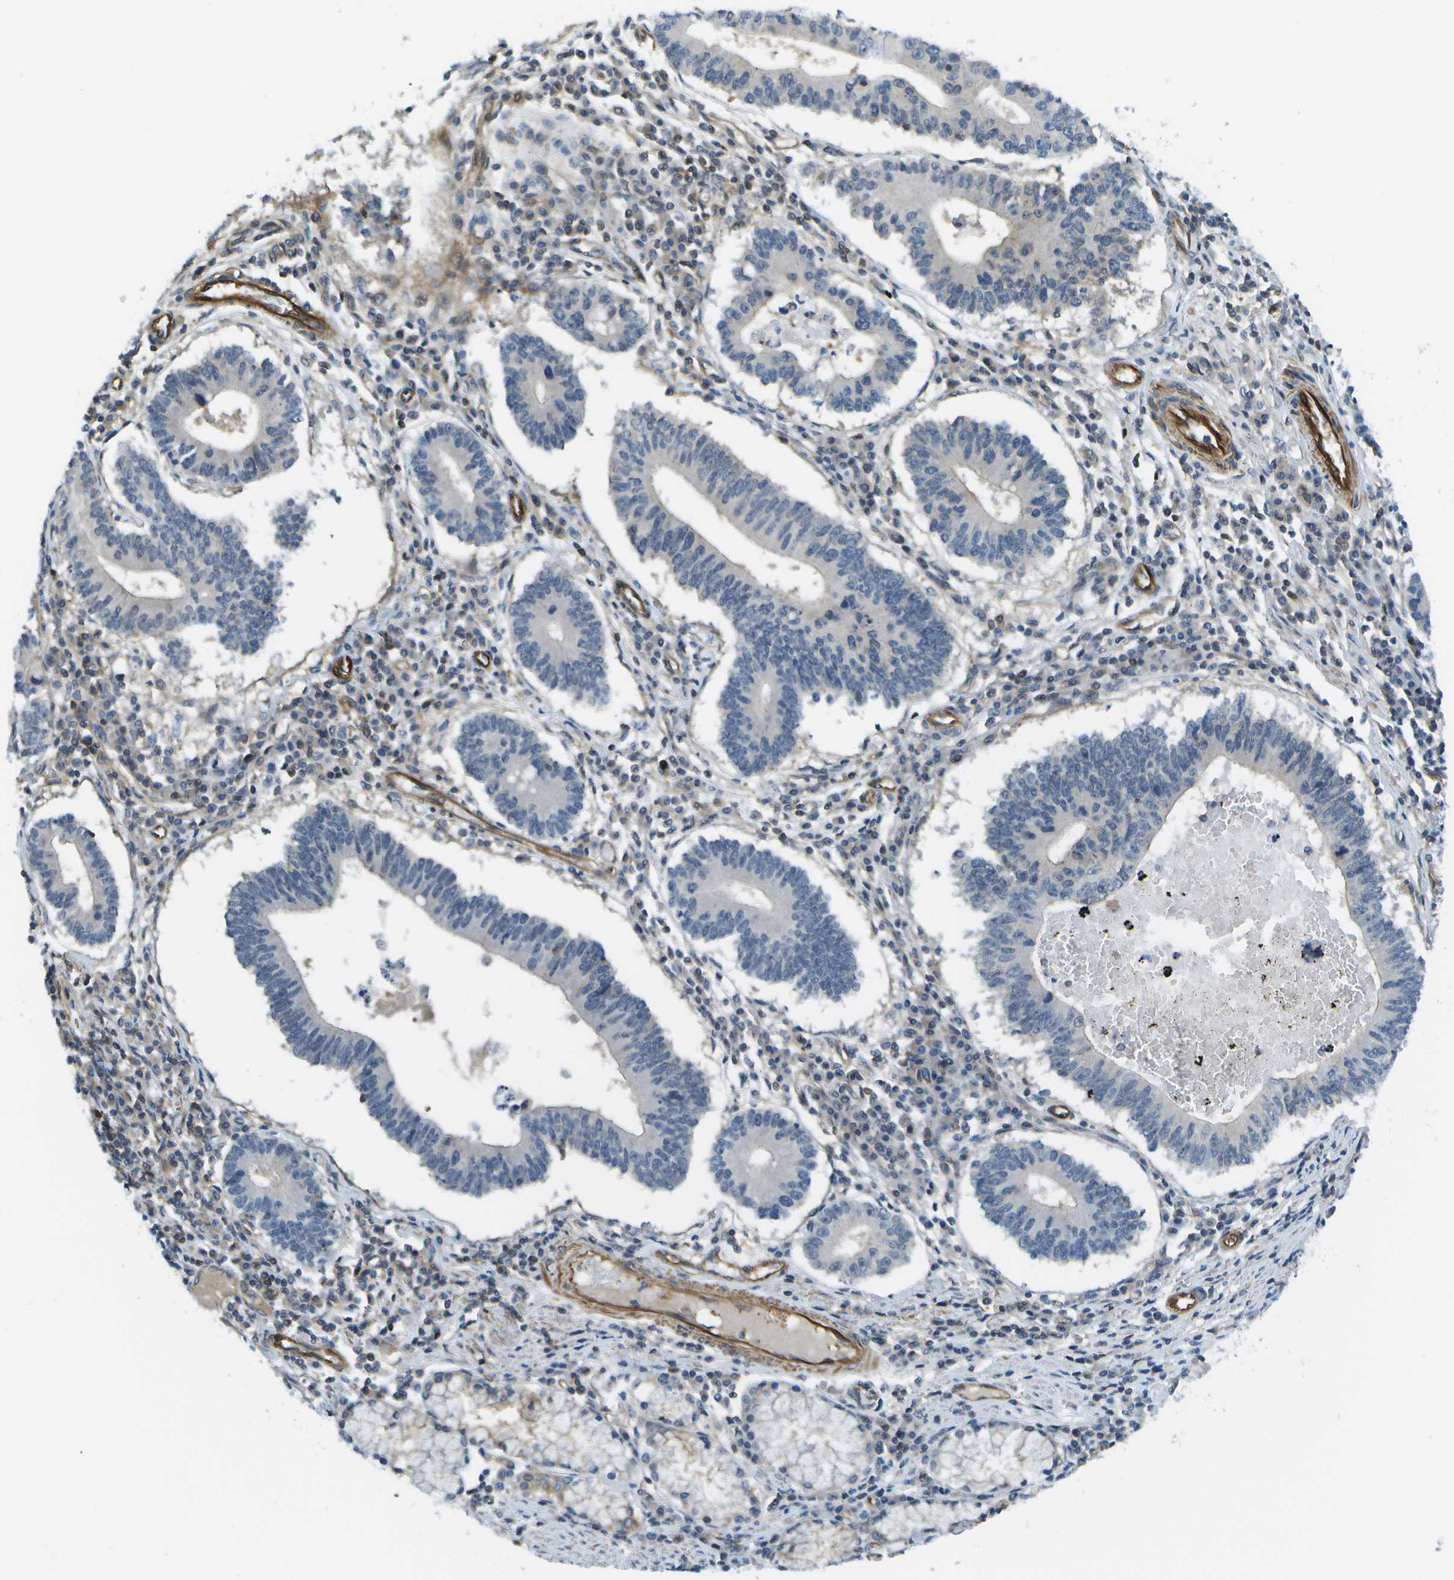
{"staining": {"intensity": "negative", "quantity": "none", "location": "none"}, "tissue": "stomach cancer", "cell_type": "Tumor cells", "image_type": "cancer", "snomed": [{"axis": "morphology", "description": "Adenocarcinoma, NOS"}, {"axis": "topography", "description": "Stomach"}], "caption": "Tumor cells are negative for protein expression in human stomach cancer (adenocarcinoma).", "gene": "KIAA0040", "patient": {"sex": "male", "age": 59}}